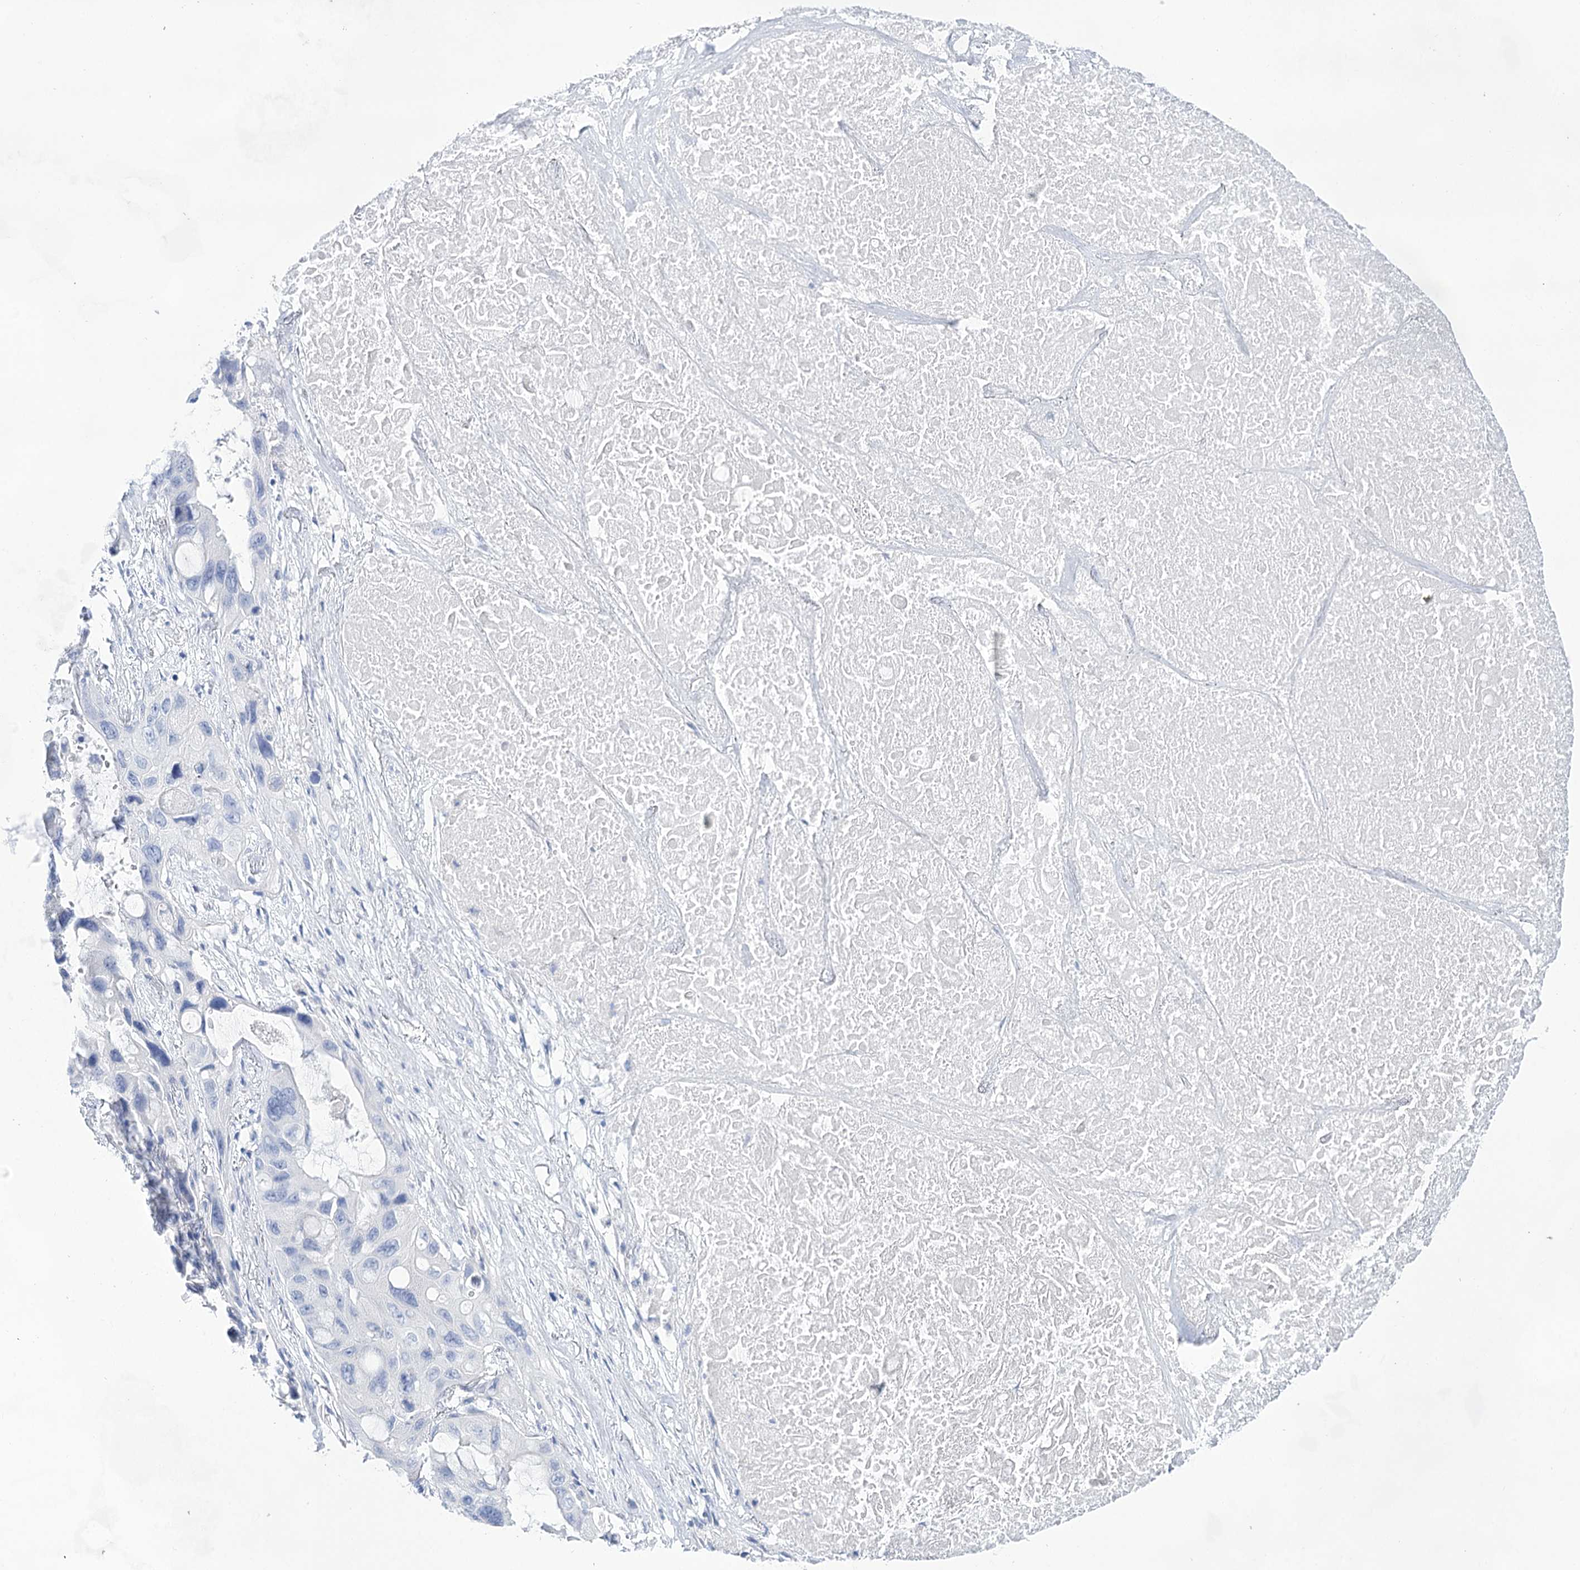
{"staining": {"intensity": "negative", "quantity": "none", "location": "none"}, "tissue": "lung cancer", "cell_type": "Tumor cells", "image_type": "cancer", "snomed": [{"axis": "morphology", "description": "Squamous cell carcinoma, NOS"}, {"axis": "topography", "description": "Lung"}], "caption": "This is an immunohistochemistry (IHC) image of human lung cancer. There is no expression in tumor cells.", "gene": "LALBA", "patient": {"sex": "female", "age": 73}}